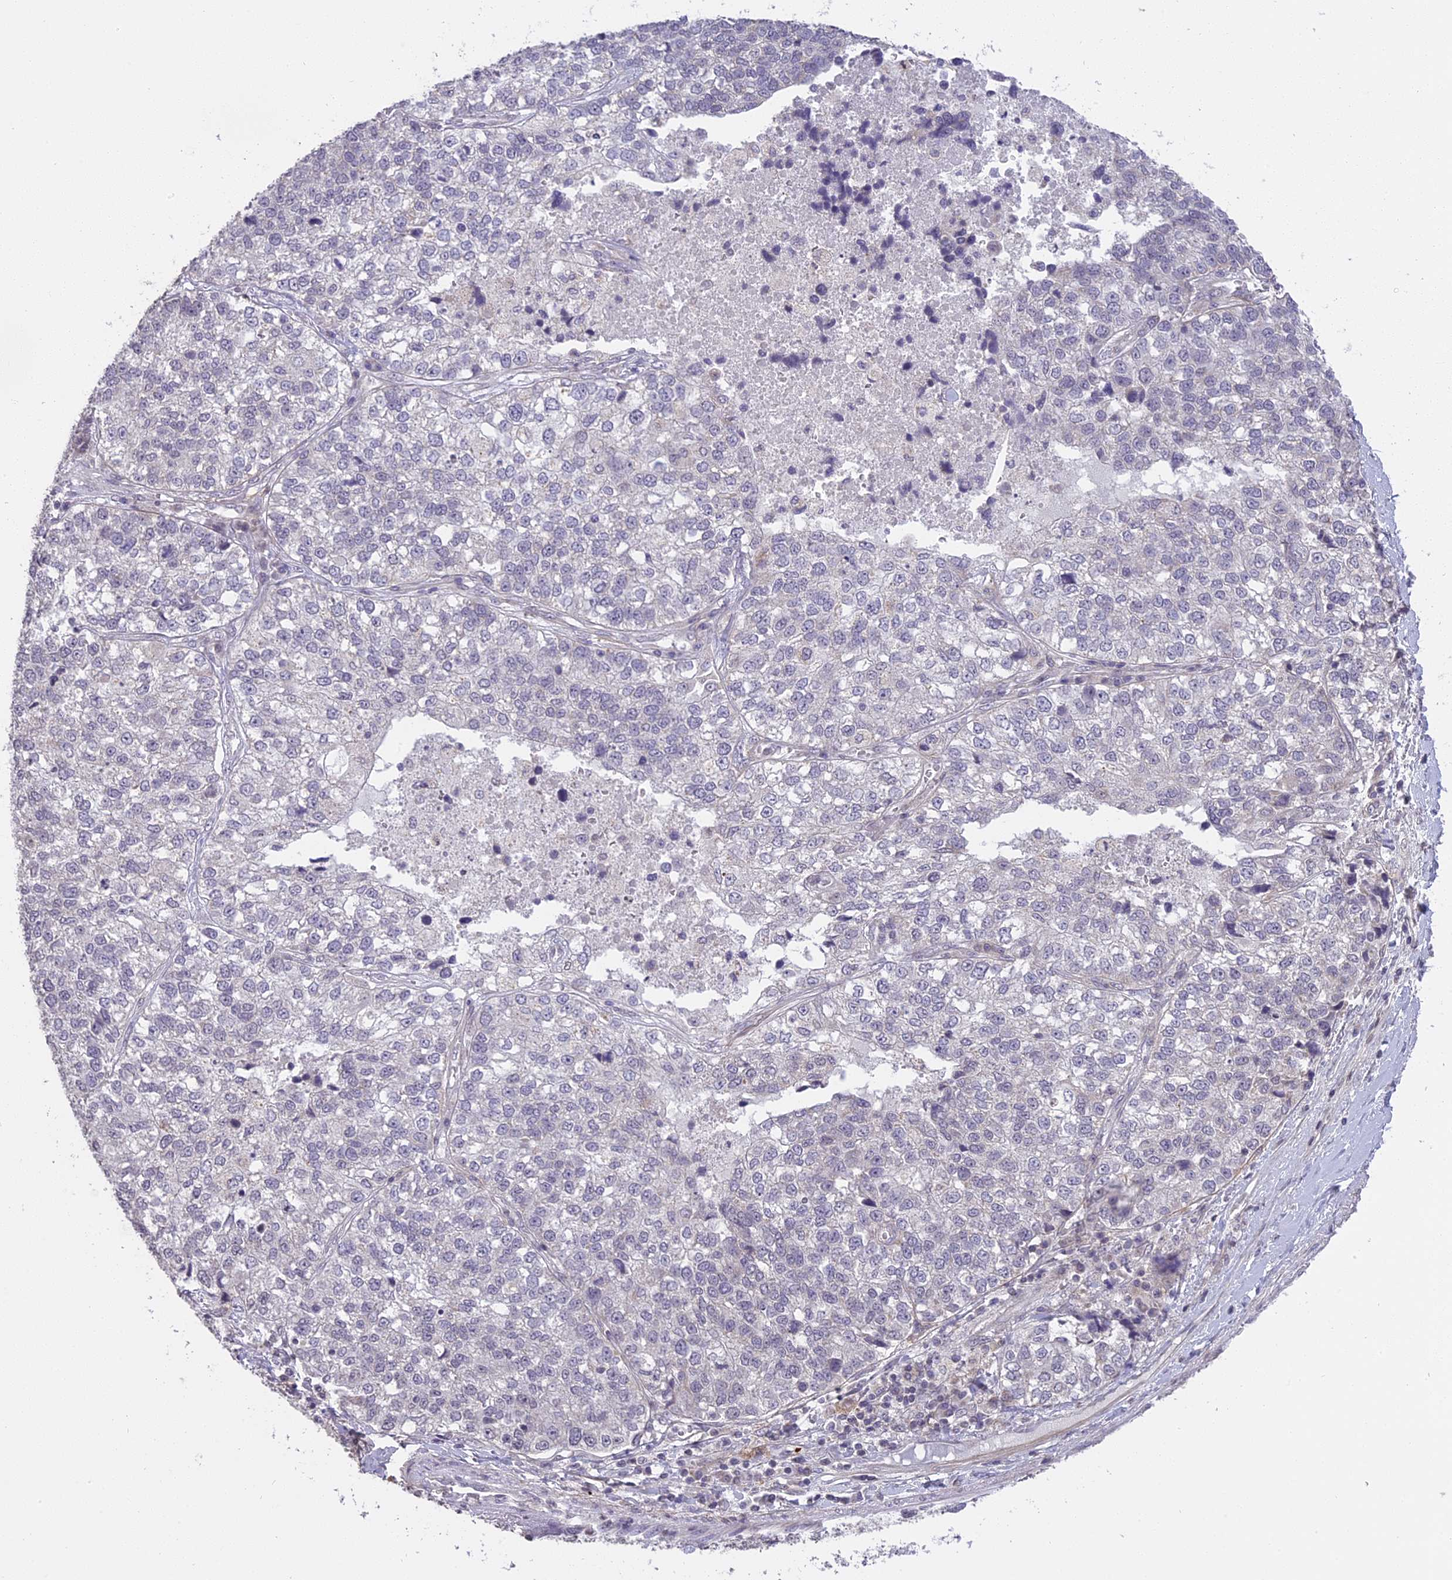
{"staining": {"intensity": "negative", "quantity": "none", "location": "none"}, "tissue": "lung cancer", "cell_type": "Tumor cells", "image_type": "cancer", "snomed": [{"axis": "morphology", "description": "Adenocarcinoma, NOS"}, {"axis": "topography", "description": "Lung"}], "caption": "Immunohistochemistry of human lung adenocarcinoma demonstrates no expression in tumor cells. (Stains: DAB immunohistochemistry (IHC) with hematoxylin counter stain, Microscopy: brightfield microscopy at high magnification).", "gene": "ERG28", "patient": {"sex": "male", "age": 49}}